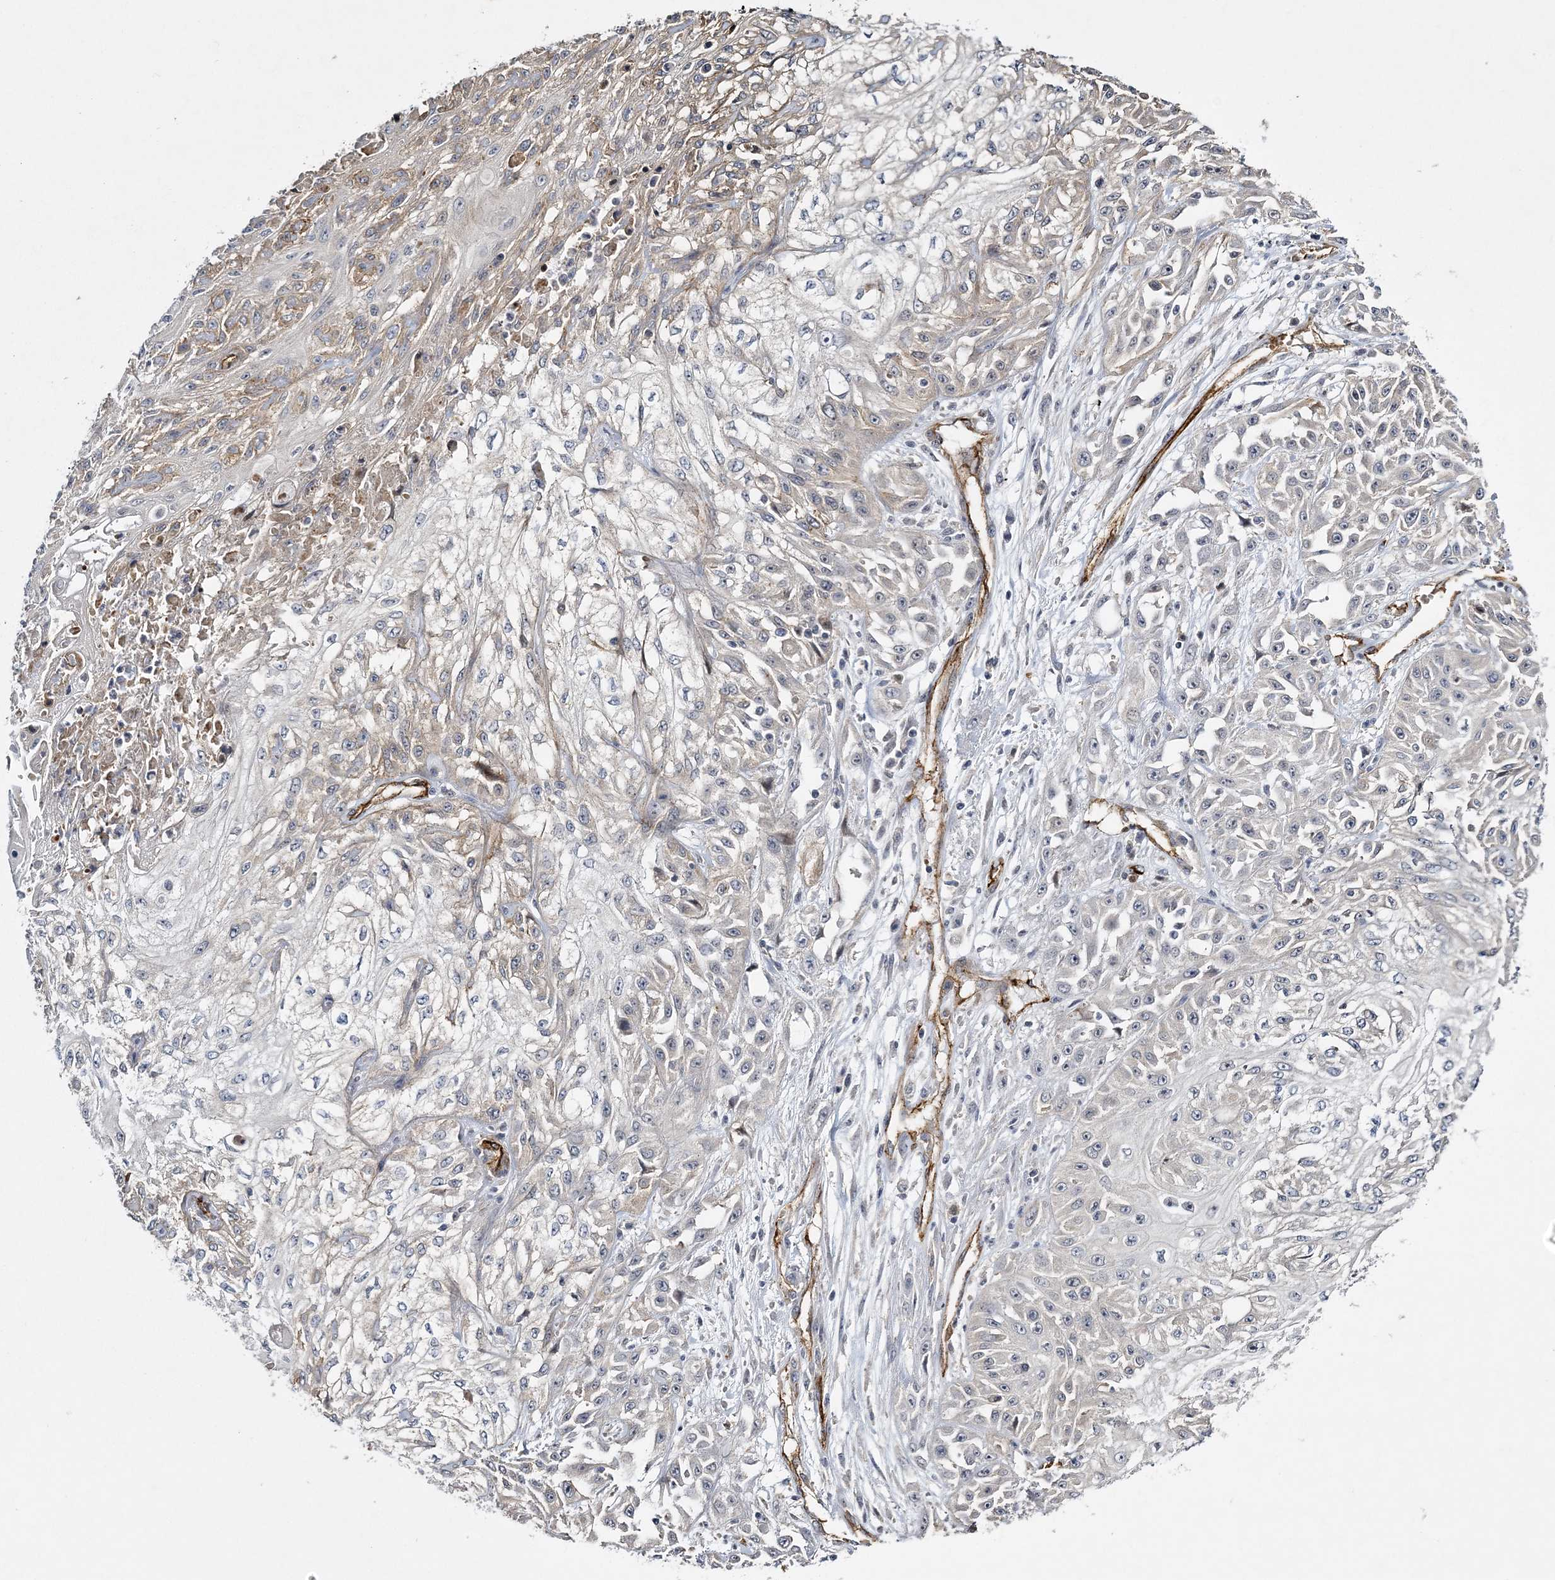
{"staining": {"intensity": "weak", "quantity": "<25%", "location": "cytoplasmic/membranous"}, "tissue": "skin cancer", "cell_type": "Tumor cells", "image_type": "cancer", "snomed": [{"axis": "morphology", "description": "Squamous cell carcinoma, NOS"}, {"axis": "morphology", "description": "Squamous cell carcinoma, metastatic, NOS"}, {"axis": "topography", "description": "Skin"}, {"axis": "topography", "description": "Lymph node"}], "caption": "IHC photomicrograph of human skin squamous cell carcinoma stained for a protein (brown), which reveals no staining in tumor cells.", "gene": "CALN1", "patient": {"sex": "male", "age": 75}}